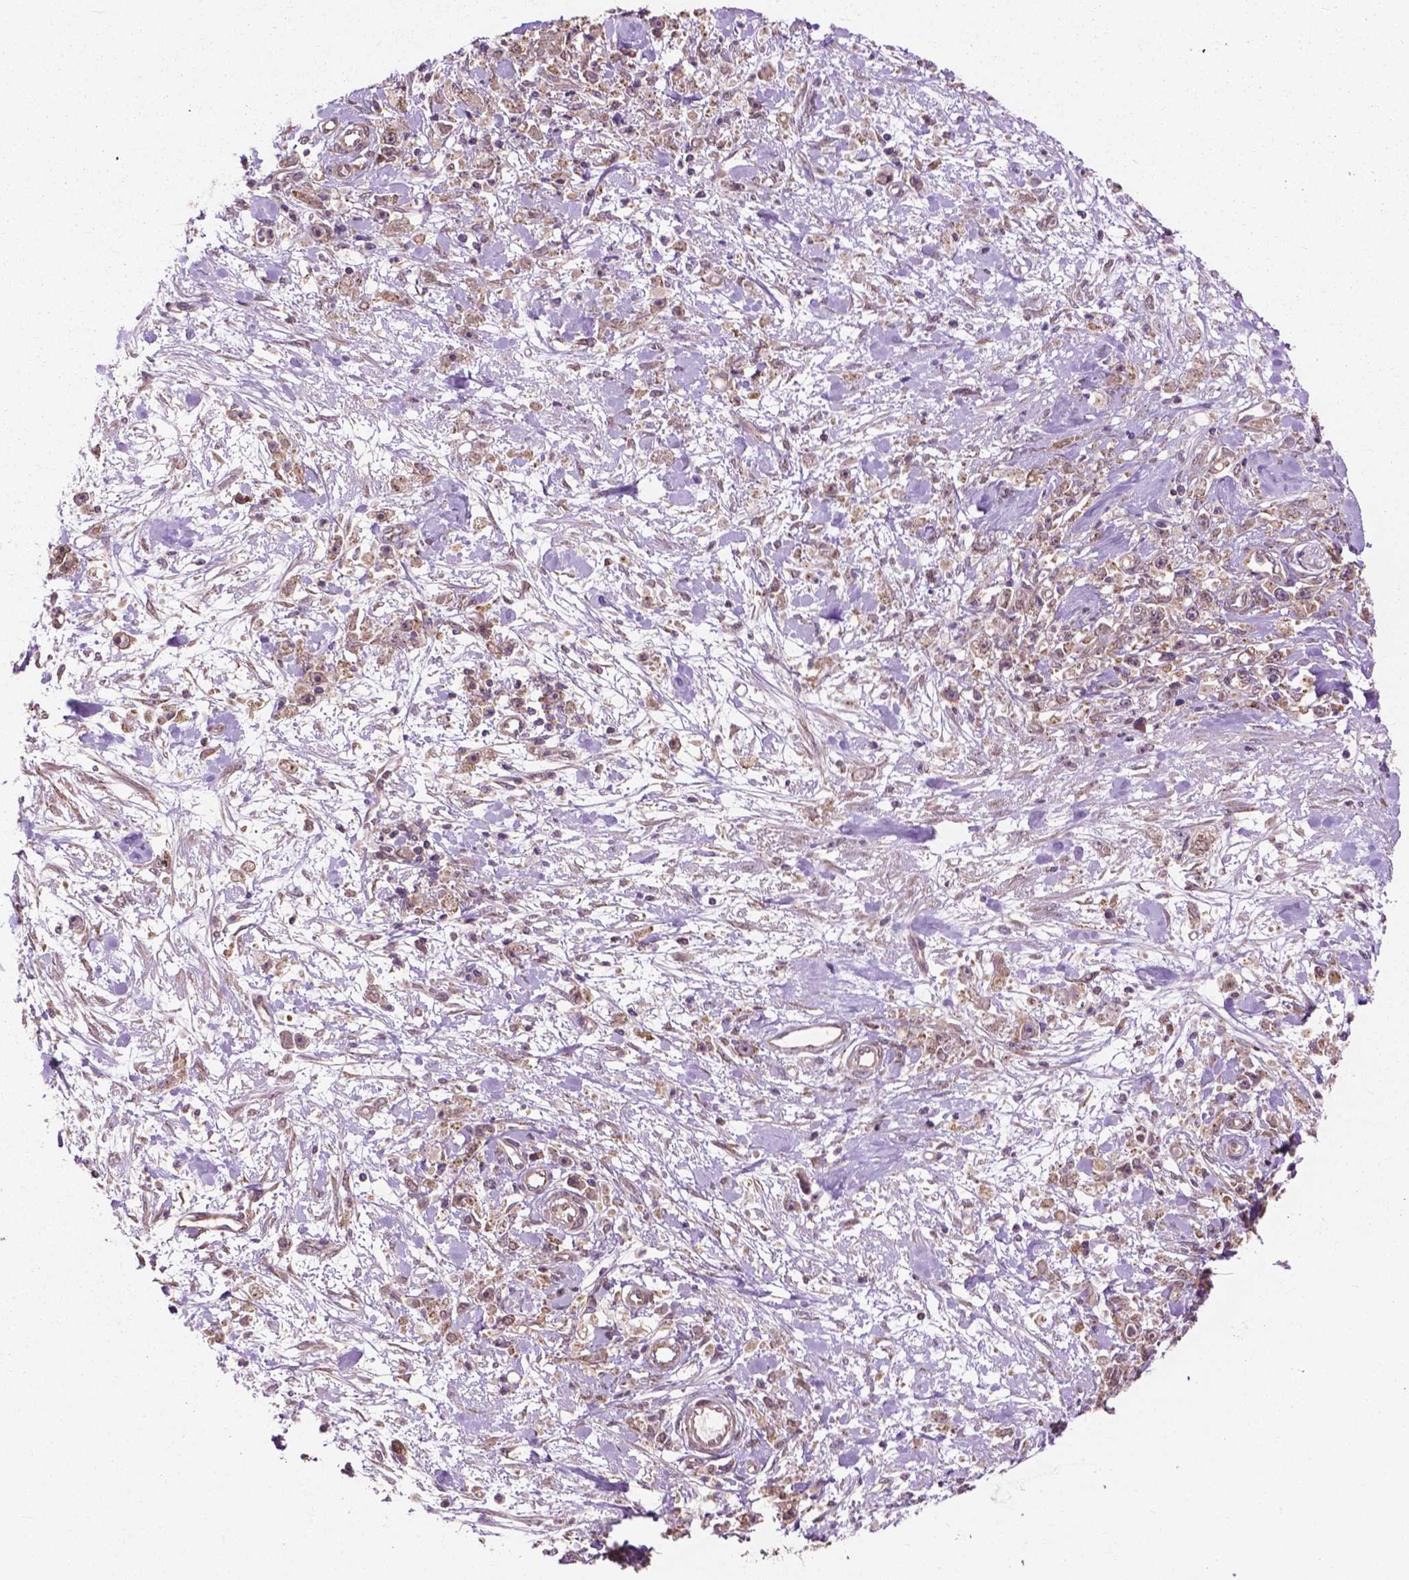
{"staining": {"intensity": "negative", "quantity": "none", "location": "none"}, "tissue": "stomach cancer", "cell_type": "Tumor cells", "image_type": "cancer", "snomed": [{"axis": "morphology", "description": "Adenocarcinoma, NOS"}, {"axis": "topography", "description": "Stomach"}], "caption": "The immunohistochemistry (IHC) image has no significant expression in tumor cells of stomach cancer (adenocarcinoma) tissue.", "gene": "PPP1CB", "patient": {"sex": "female", "age": 59}}